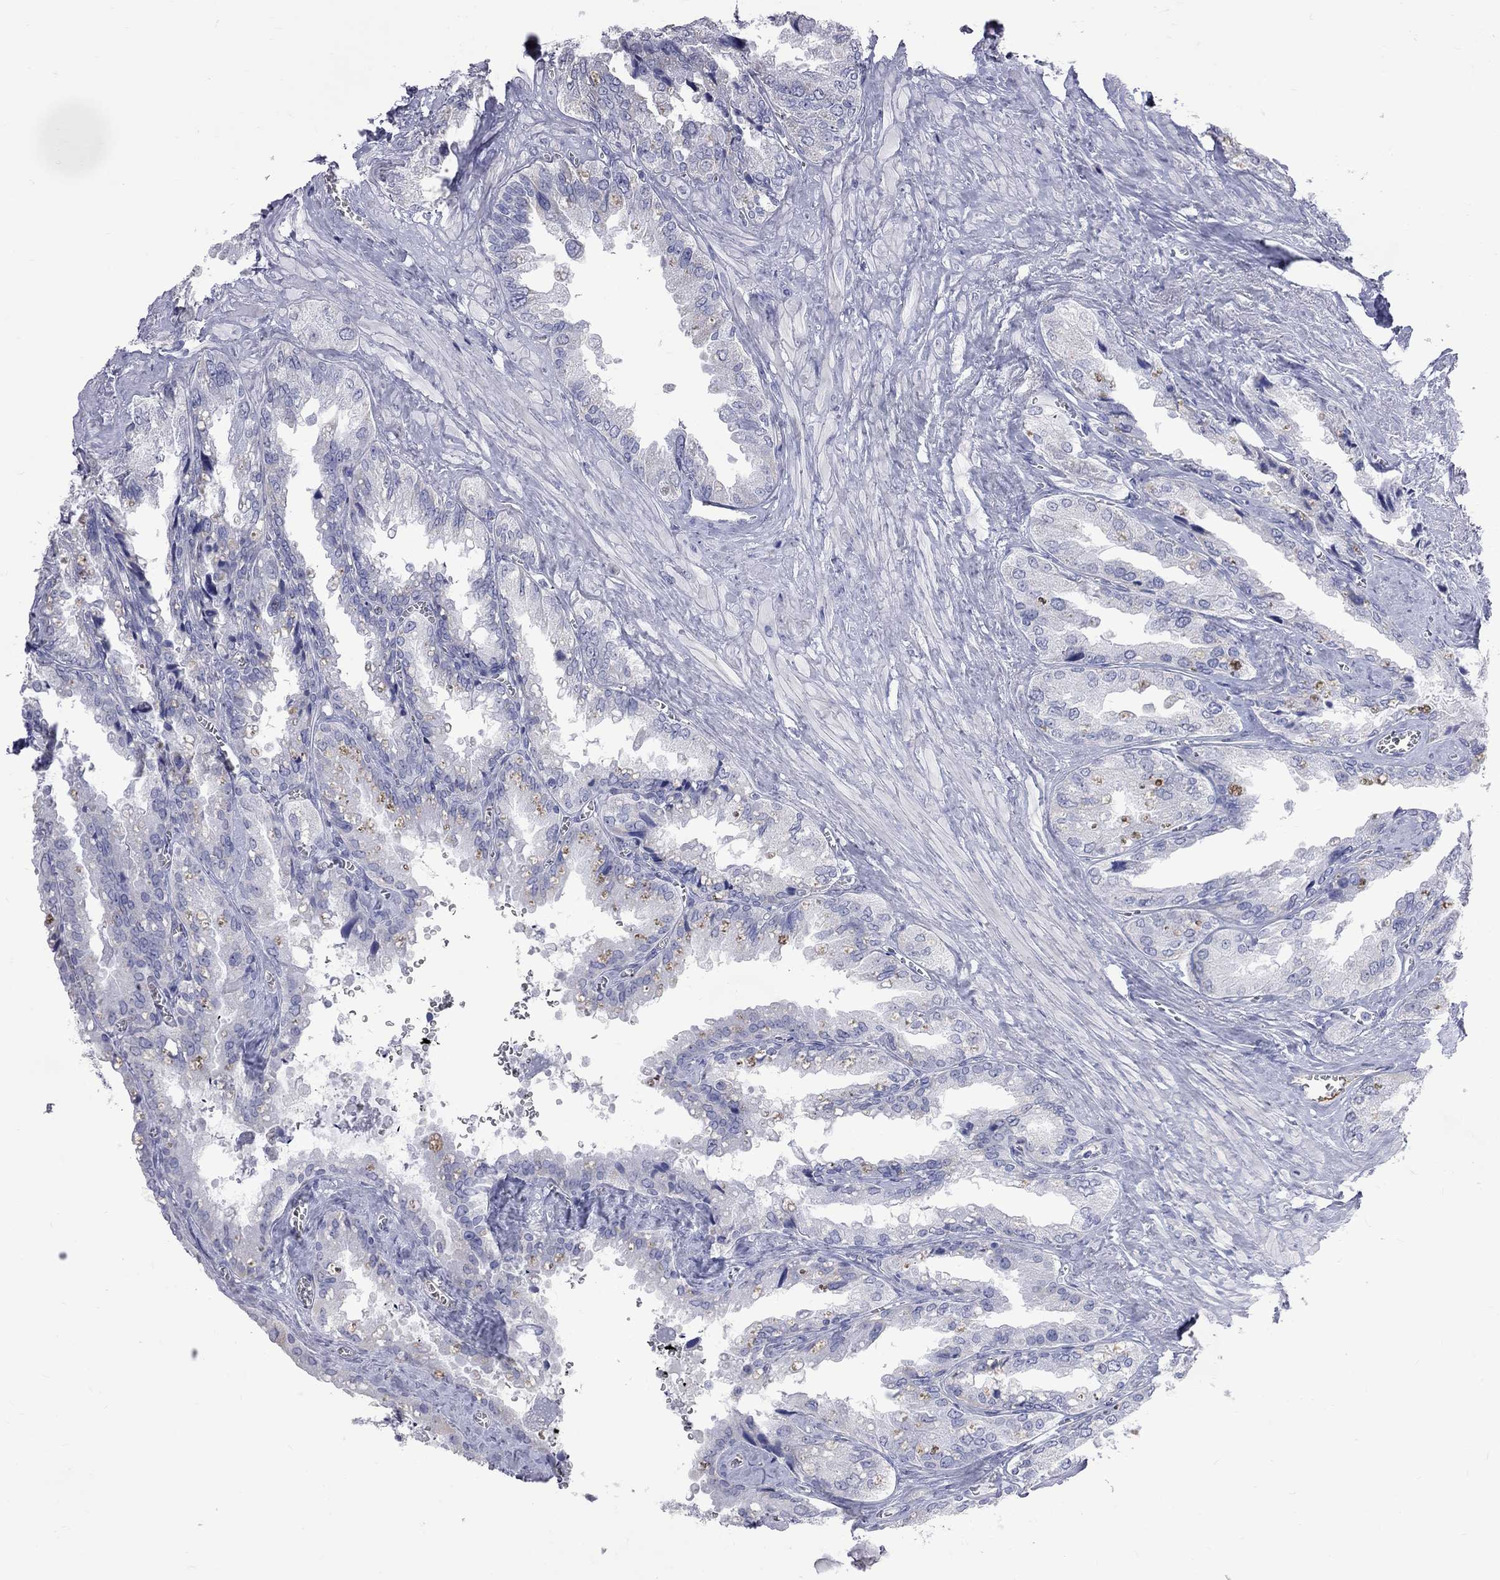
{"staining": {"intensity": "negative", "quantity": "none", "location": "none"}, "tissue": "seminal vesicle", "cell_type": "Glandular cells", "image_type": "normal", "snomed": [{"axis": "morphology", "description": "Normal tissue, NOS"}, {"axis": "topography", "description": "Seminal veicle"}], "caption": "A high-resolution photomicrograph shows IHC staining of unremarkable seminal vesicle, which exhibits no significant staining in glandular cells. The staining was performed using DAB (3,3'-diaminobenzidine) to visualize the protein expression in brown, while the nuclei were stained in blue with hematoxylin (Magnification: 20x).", "gene": "KCND2", "patient": {"sex": "male", "age": 67}}